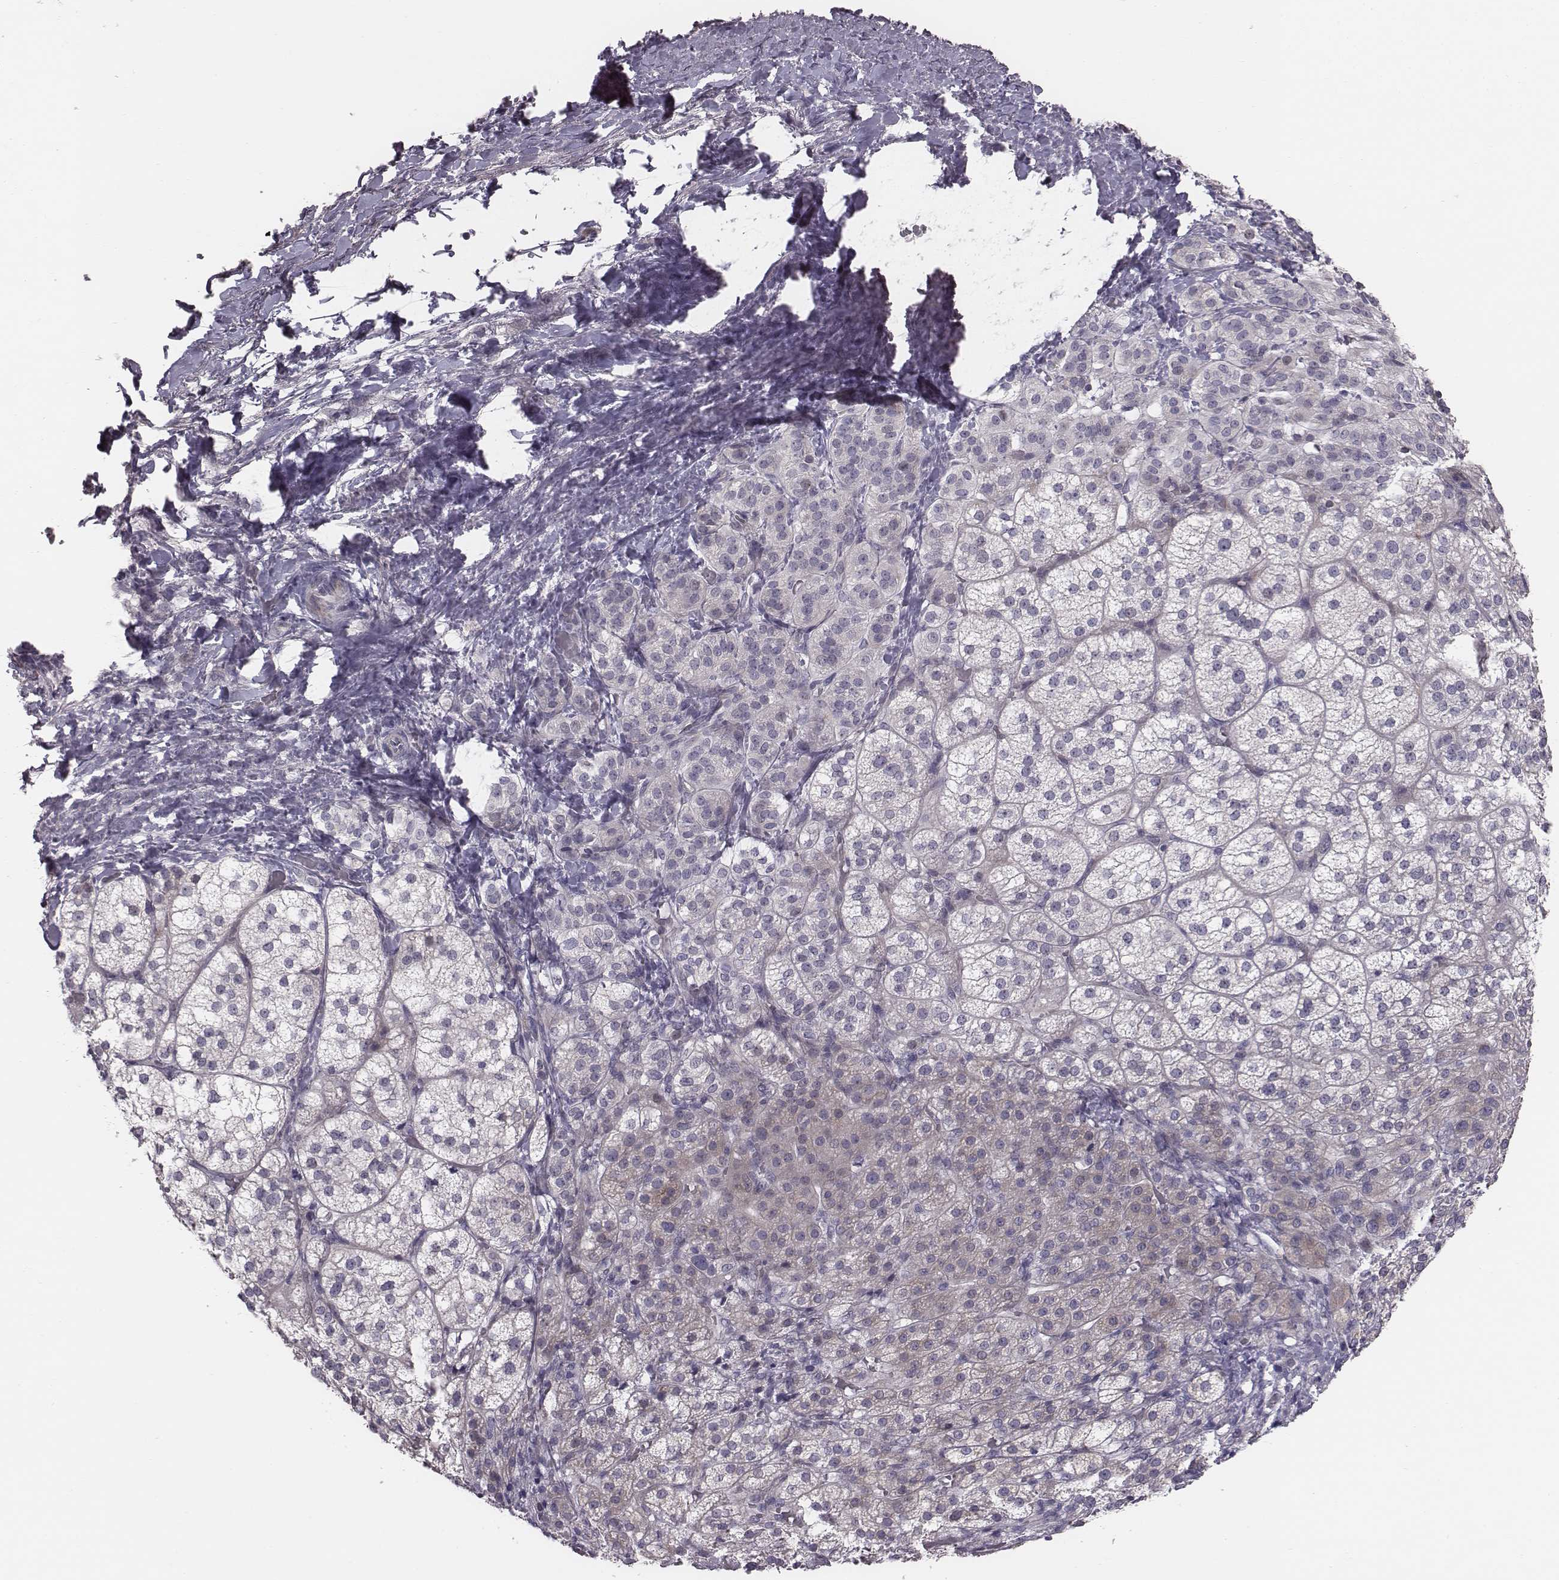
{"staining": {"intensity": "weak", "quantity": "<25%", "location": "cytoplasmic/membranous"}, "tissue": "adrenal gland", "cell_type": "Glandular cells", "image_type": "normal", "snomed": [{"axis": "morphology", "description": "Normal tissue, NOS"}, {"axis": "topography", "description": "Adrenal gland"}], "caption": "Immunohistochemical staining of normal human adrenal gland shows no significant expression in glandular cells. (DAB immunohistochemistry (IHC) with hematoxylin counter stain).", "gene": "CACNG4", "patient": {"sex": "female", "age": 60}}